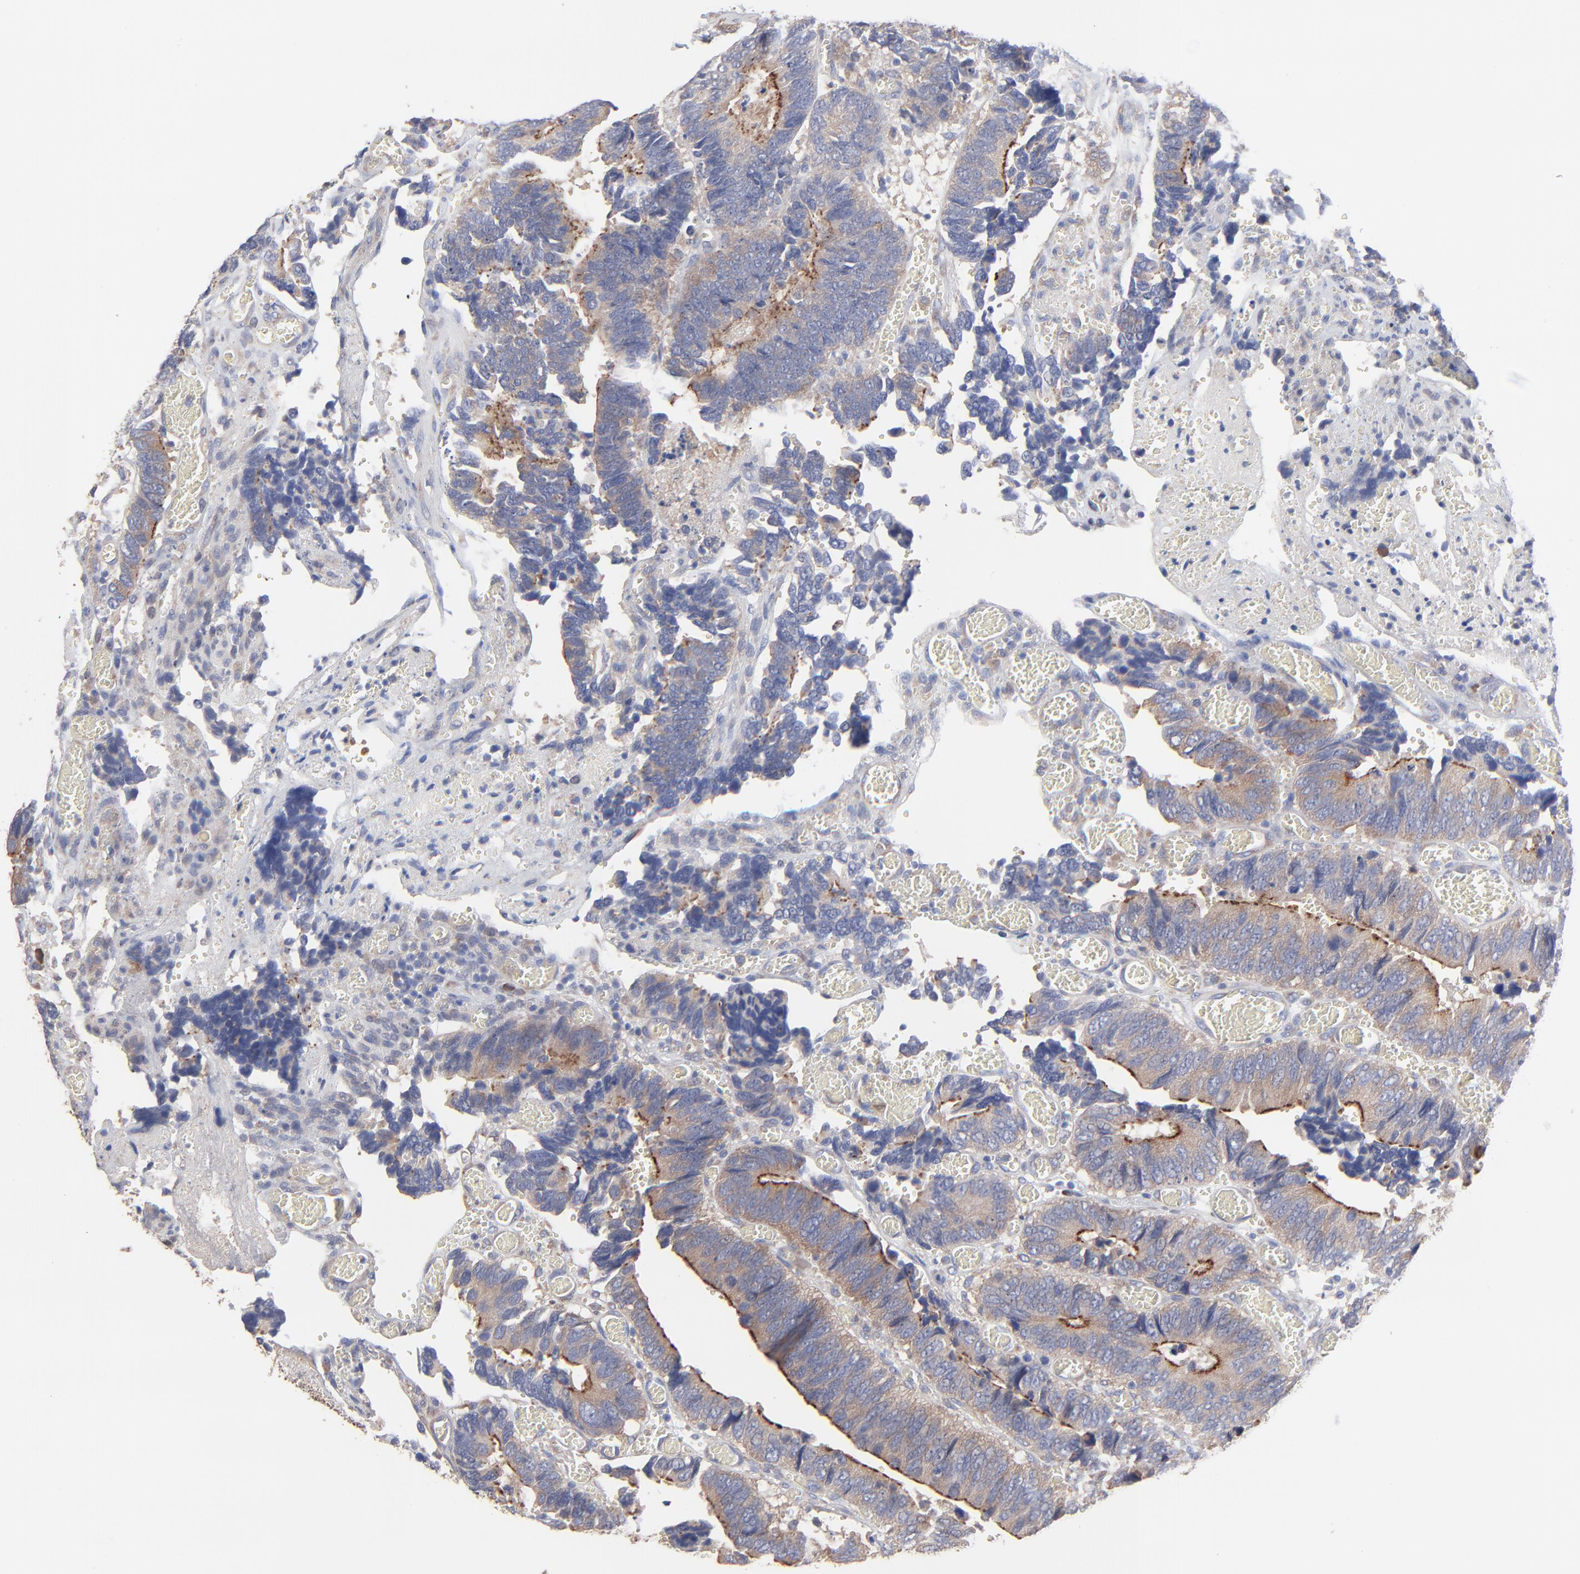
{"staining": {"intensity": "weak", "quantity": ">75%", "location": "cytoplasmic/membranous"}, "tissue": "colorectal cancer", "cell_type": "Tumor cells", "image_type": "cancer", "snomed": [{"axis": "morphology", "description": "Adenocarcinoma, NOS"}, {"axis": "topography", "description": "Colon"}], "caption": "Protein staining of colorectal cancer tissue reveals weak cytoplasmic/membranous staining in about >75% of tumor cells.", "gene": "PPFIBP2", "patient": {"sex": "male", "age": 72}}